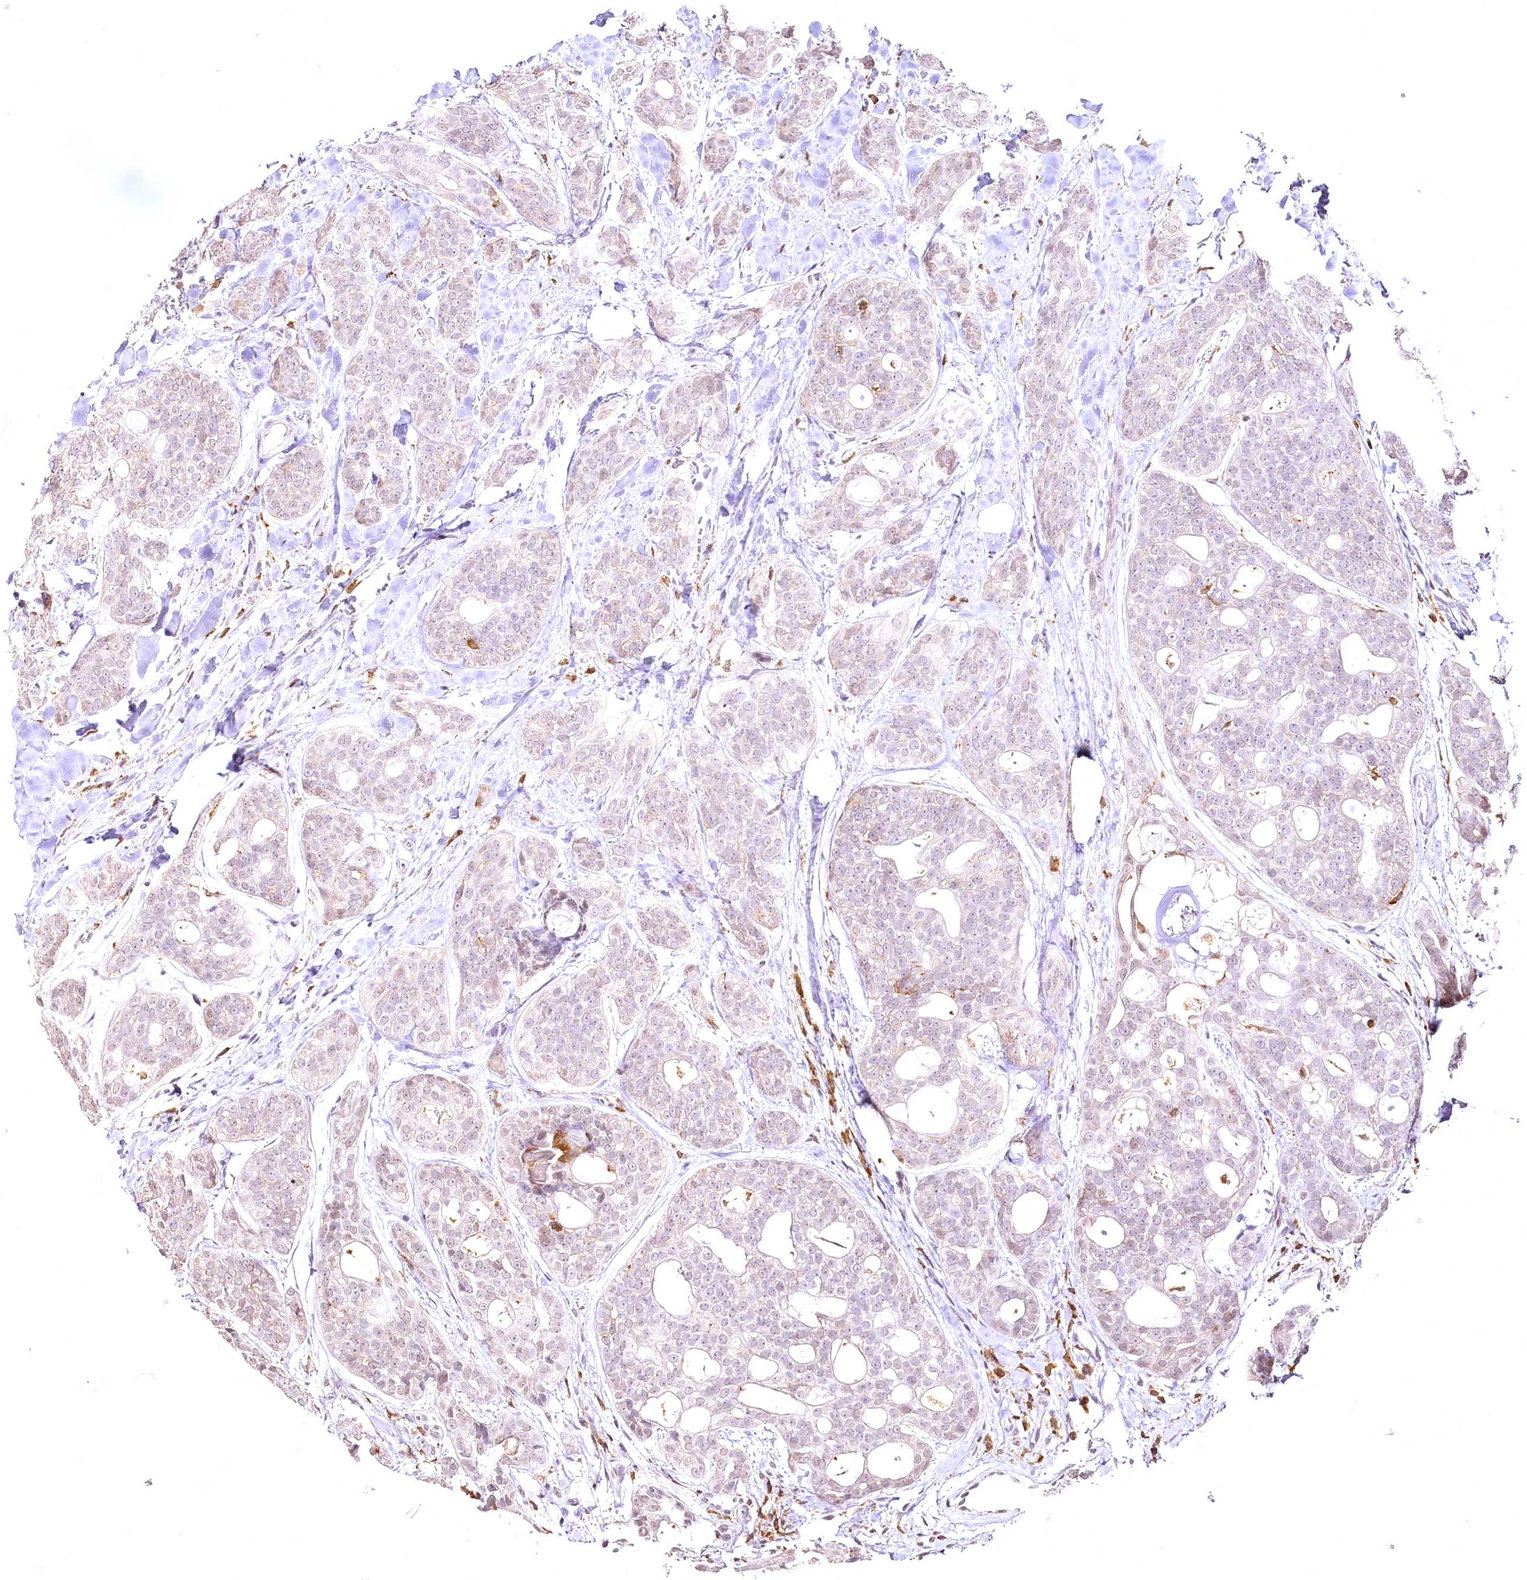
{"staining": {"intensity": "negative", "quantity": "none", "location": "none"}, "tissue": "head and neck cancer", "cell_type": "Tumor cells", "image_type": "cancer", "snomed": [{"axis": "morphology", "description": "Adenocarcinoma, NOS"}, {"axis": "topography", "description": "Head-Neck"}], "caption": "Protein analysis of head and neck cancer shows no significant staining in tumor cells. (DAB IHC with hematoxylin counter stain).", "gene": "DOCK2", "patient": {"sex": "male", "age": 66}}